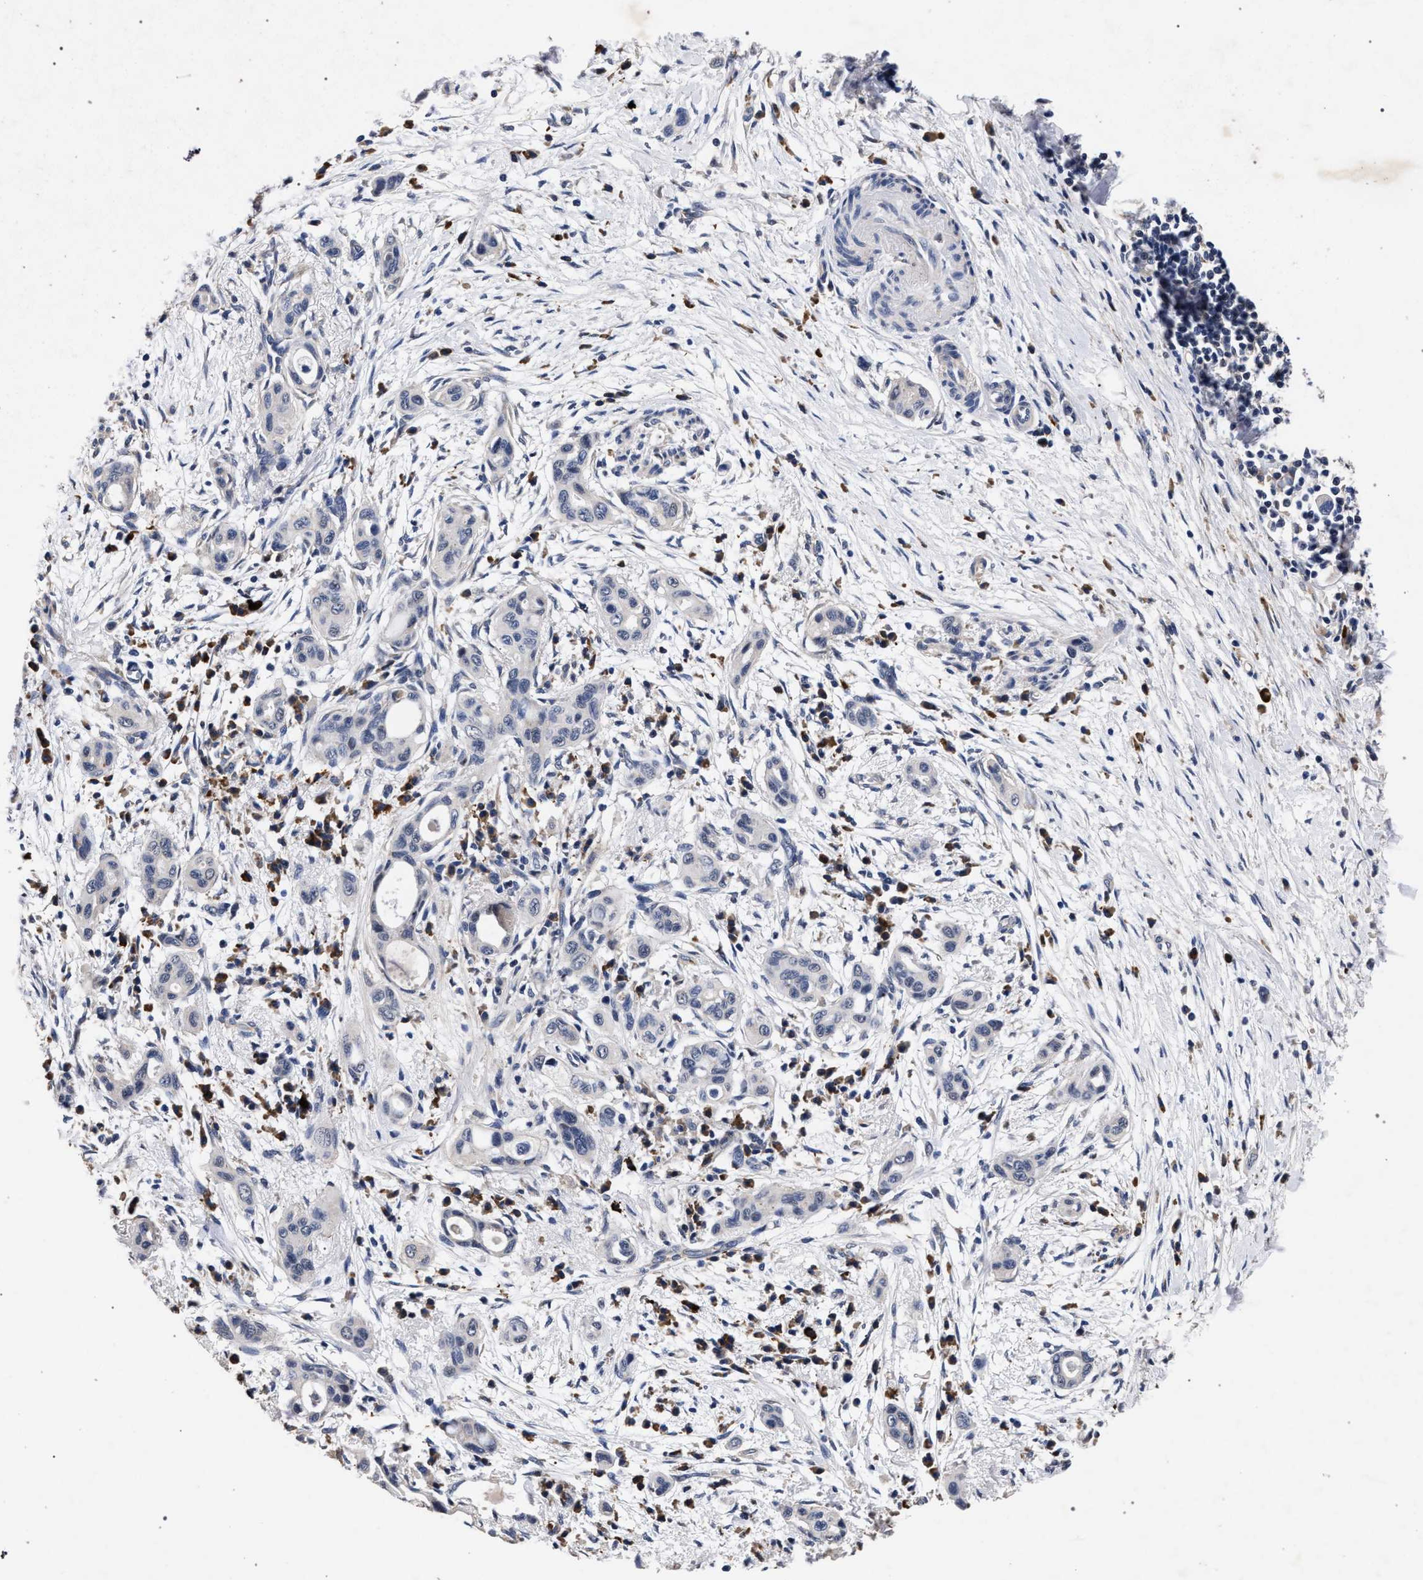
{"staining": {"intensity": "negative", "quantity": "none", "location": "none"}, "tissue": "pancreatic cancer", "cell_type": "Tumor cells", "image_type": "cancer", "snomed": [{"axis": "morphology", "description": "Adenocarcinoma, NOS"}, {"axis": "topography", "description": "Pancreas"}], "caption": "Immunohistochemistry (IHC) of pancreatic cancer displays no staining in tumor cells. (DAB (3,3'-diaminobenzidine) immunohistochemistry (IHC) with hematoxylin counter stain).", "gene": "CFAP95", "patient": {"sex": "male", "age": 59}}